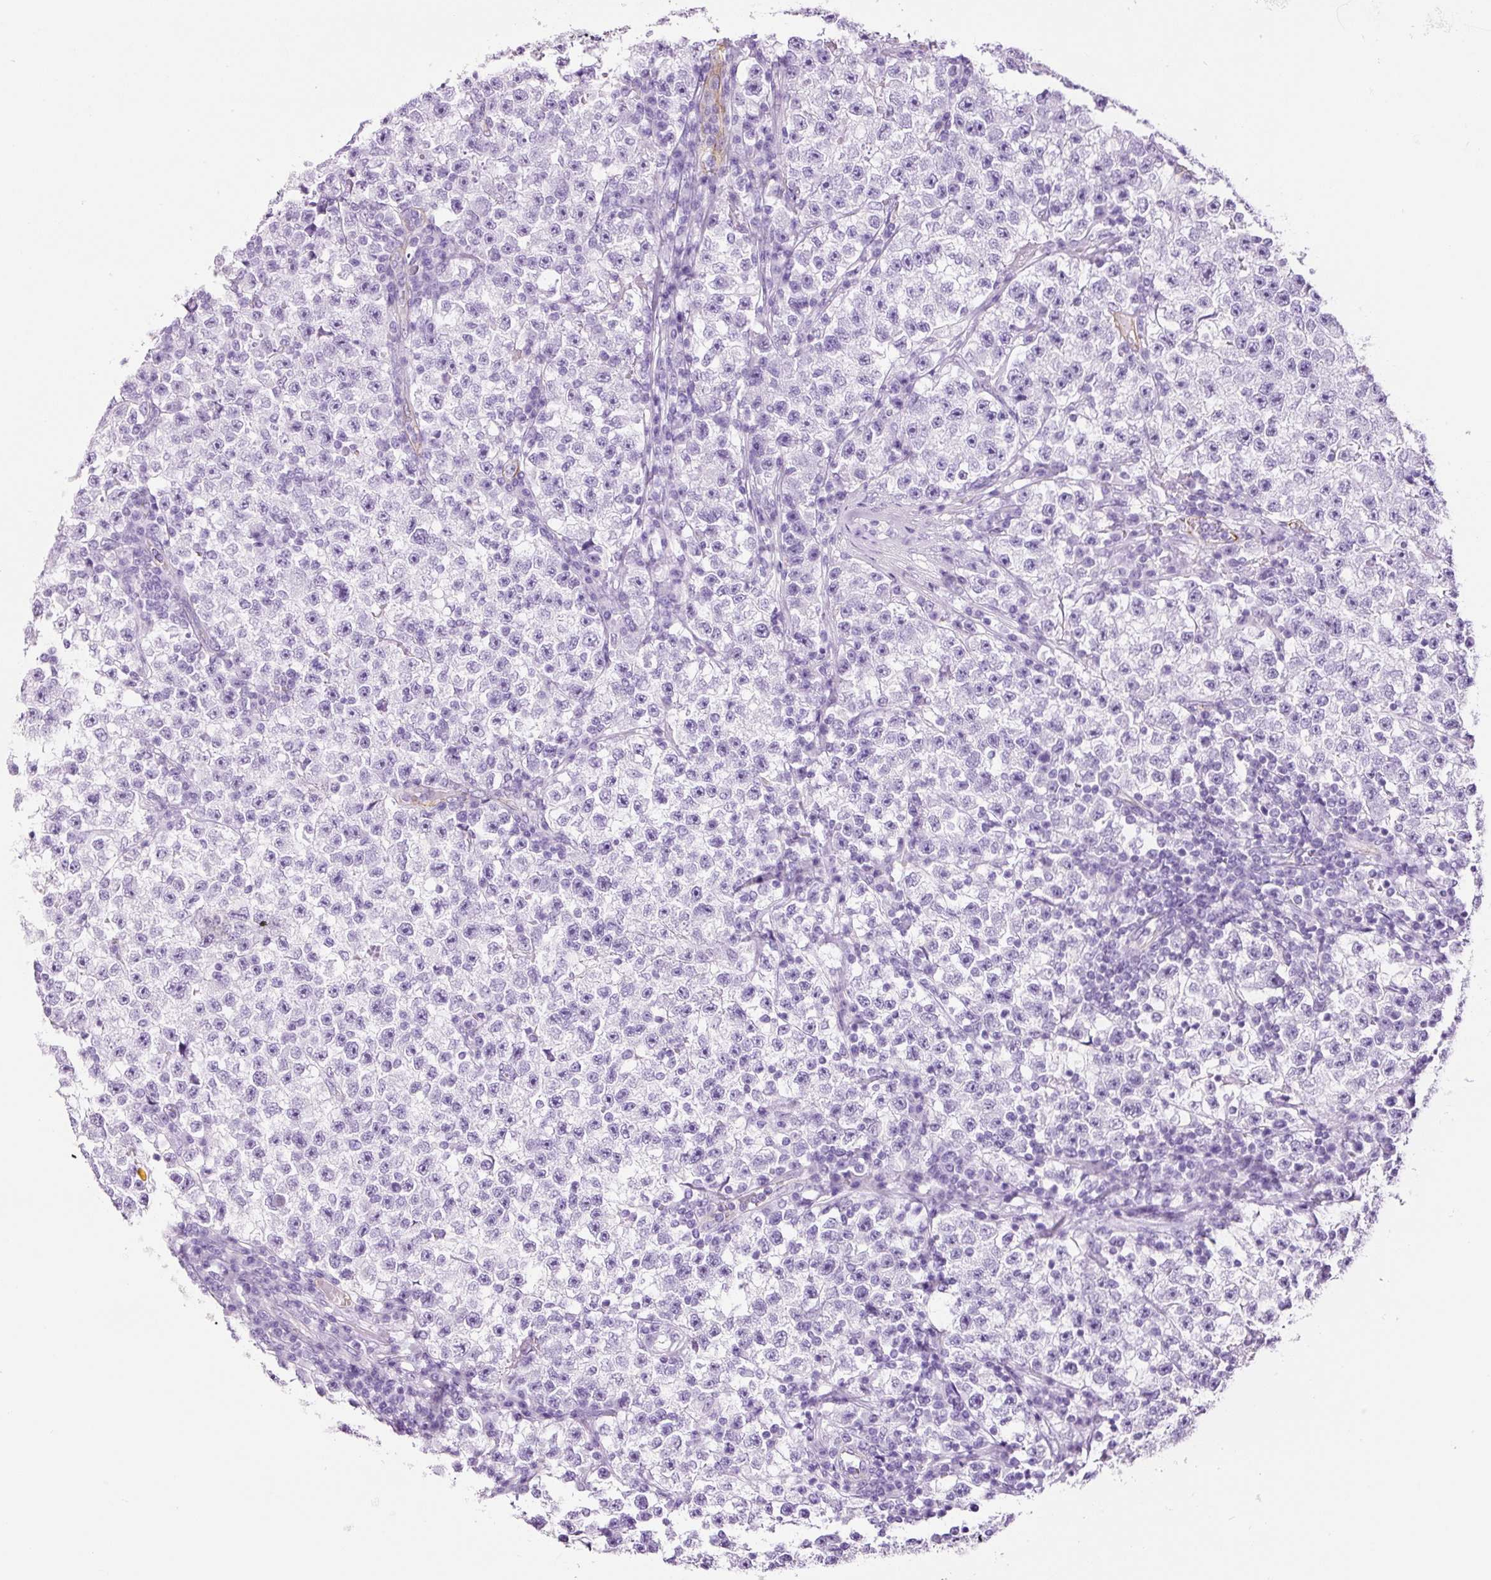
{"staining": {"intensity": "negative", "quantity": "none", "location": "none"}, "tissue": "testis cancer", "cell_type": "Tumor cells", "image_type": "cancer", "snomed": [{"axis": "morphology", "description": "Seminoma, NOS"}, {"axis": "topography", "description": "Testis"}], "caption": "Immunohistochemistry (IHC) photomicrograph of neoplastic tissue: human testis cancer (seminoma) stained with DAB (3,3'-diaminobenzidine) exhibits no significant protein positivity in tumor cells. Brightfield microscopy of immunohistochemistry (IHC) stained with DAB (brown) and hematoxylin (blue), captured at high magnification.", "gene": "ADSS1", "patient": {"sex": "male", "age": 22}}